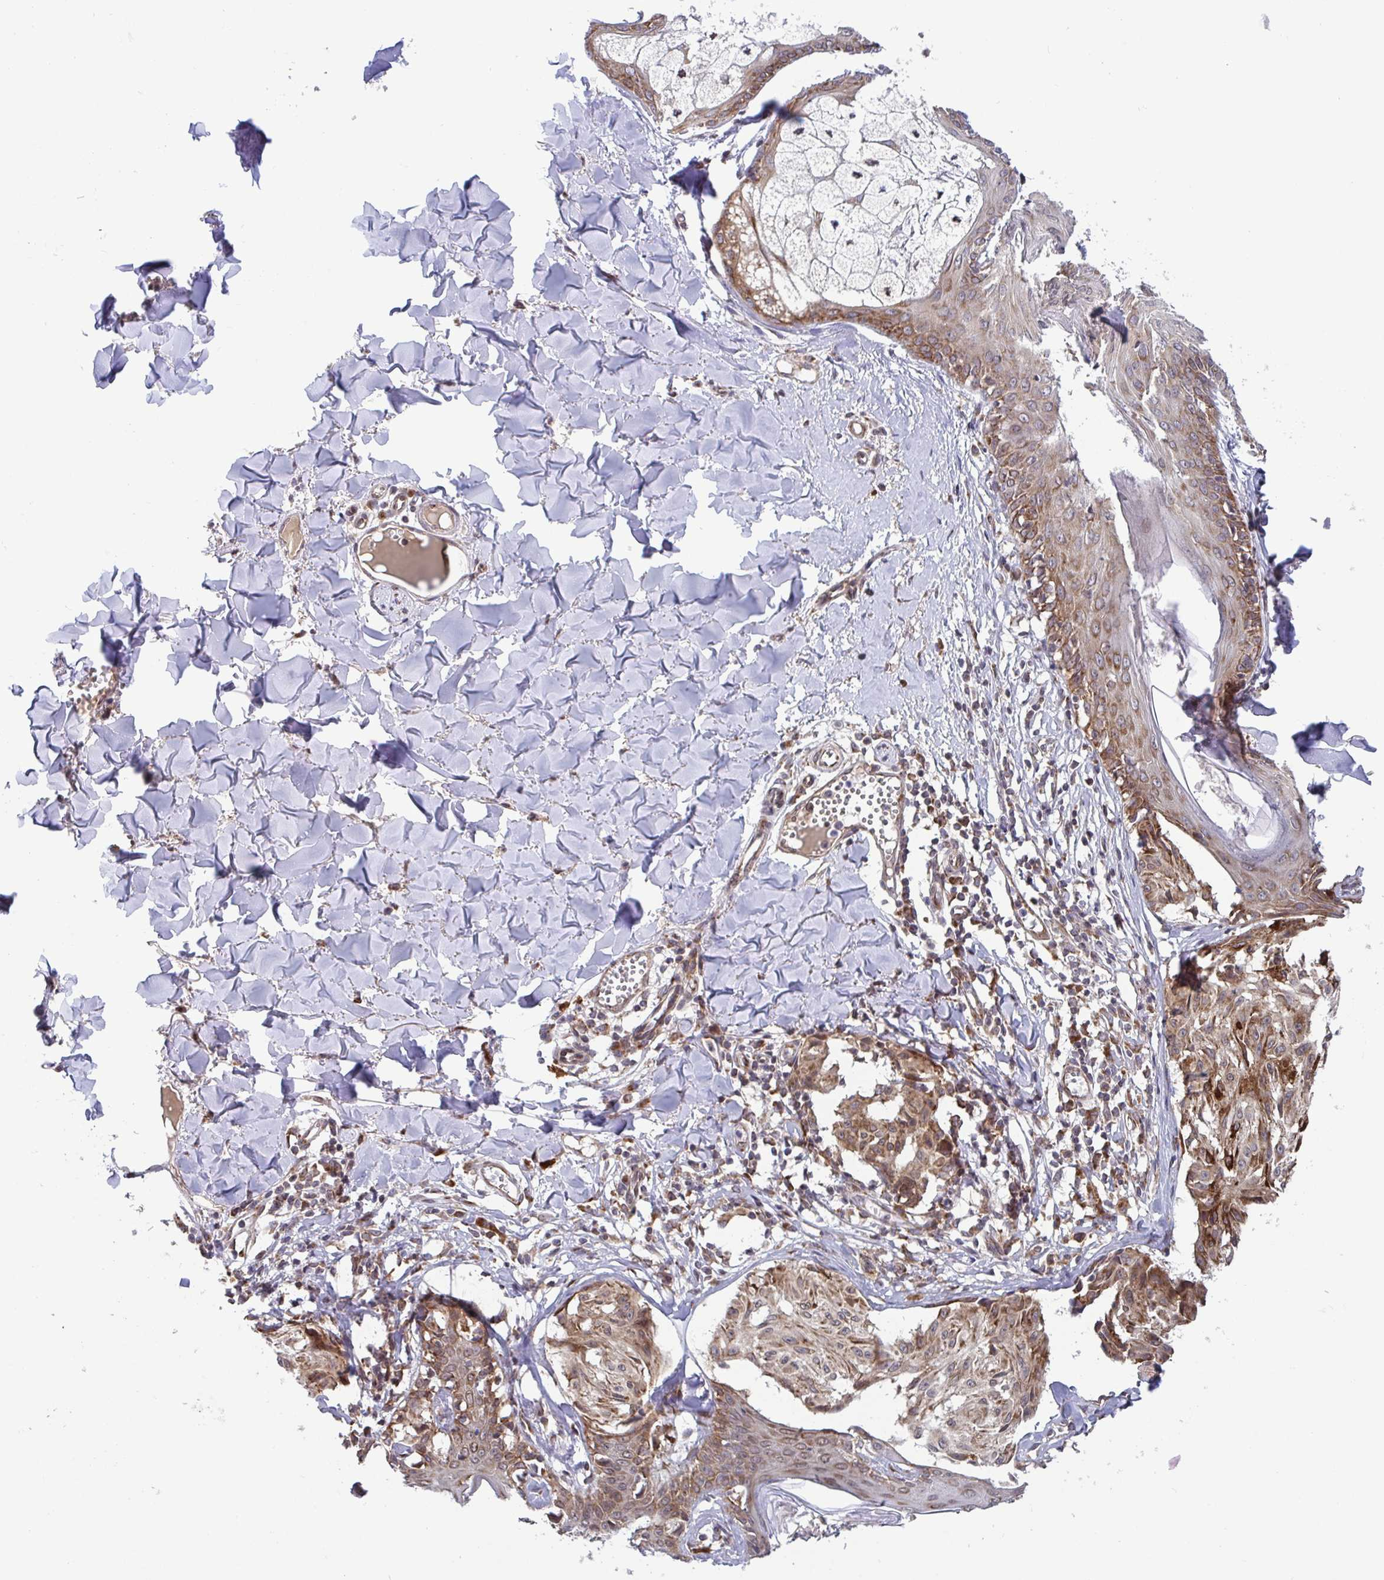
{"staining": {"intensity": "moderate", "quantity": ">75%", "location": "cytoplasmic/membranous"}, "tissue": "melanoma", "cell_type": "Tumor cells", "image_type": "cancer", "snomed": [{"axis": "morphology", "description": "Malignant melanoma, NOS"}, {"axis": "topography", "description": "Skin"}], "caption": "Immunohistochemistry (DAB) staining of melanoma exhibits moderate cytoplasmic/membranous protein positivity in about >75% of tumor cells.", "gene": "ATP5MJ", "patient": {"sex": "female", "age": 43}}